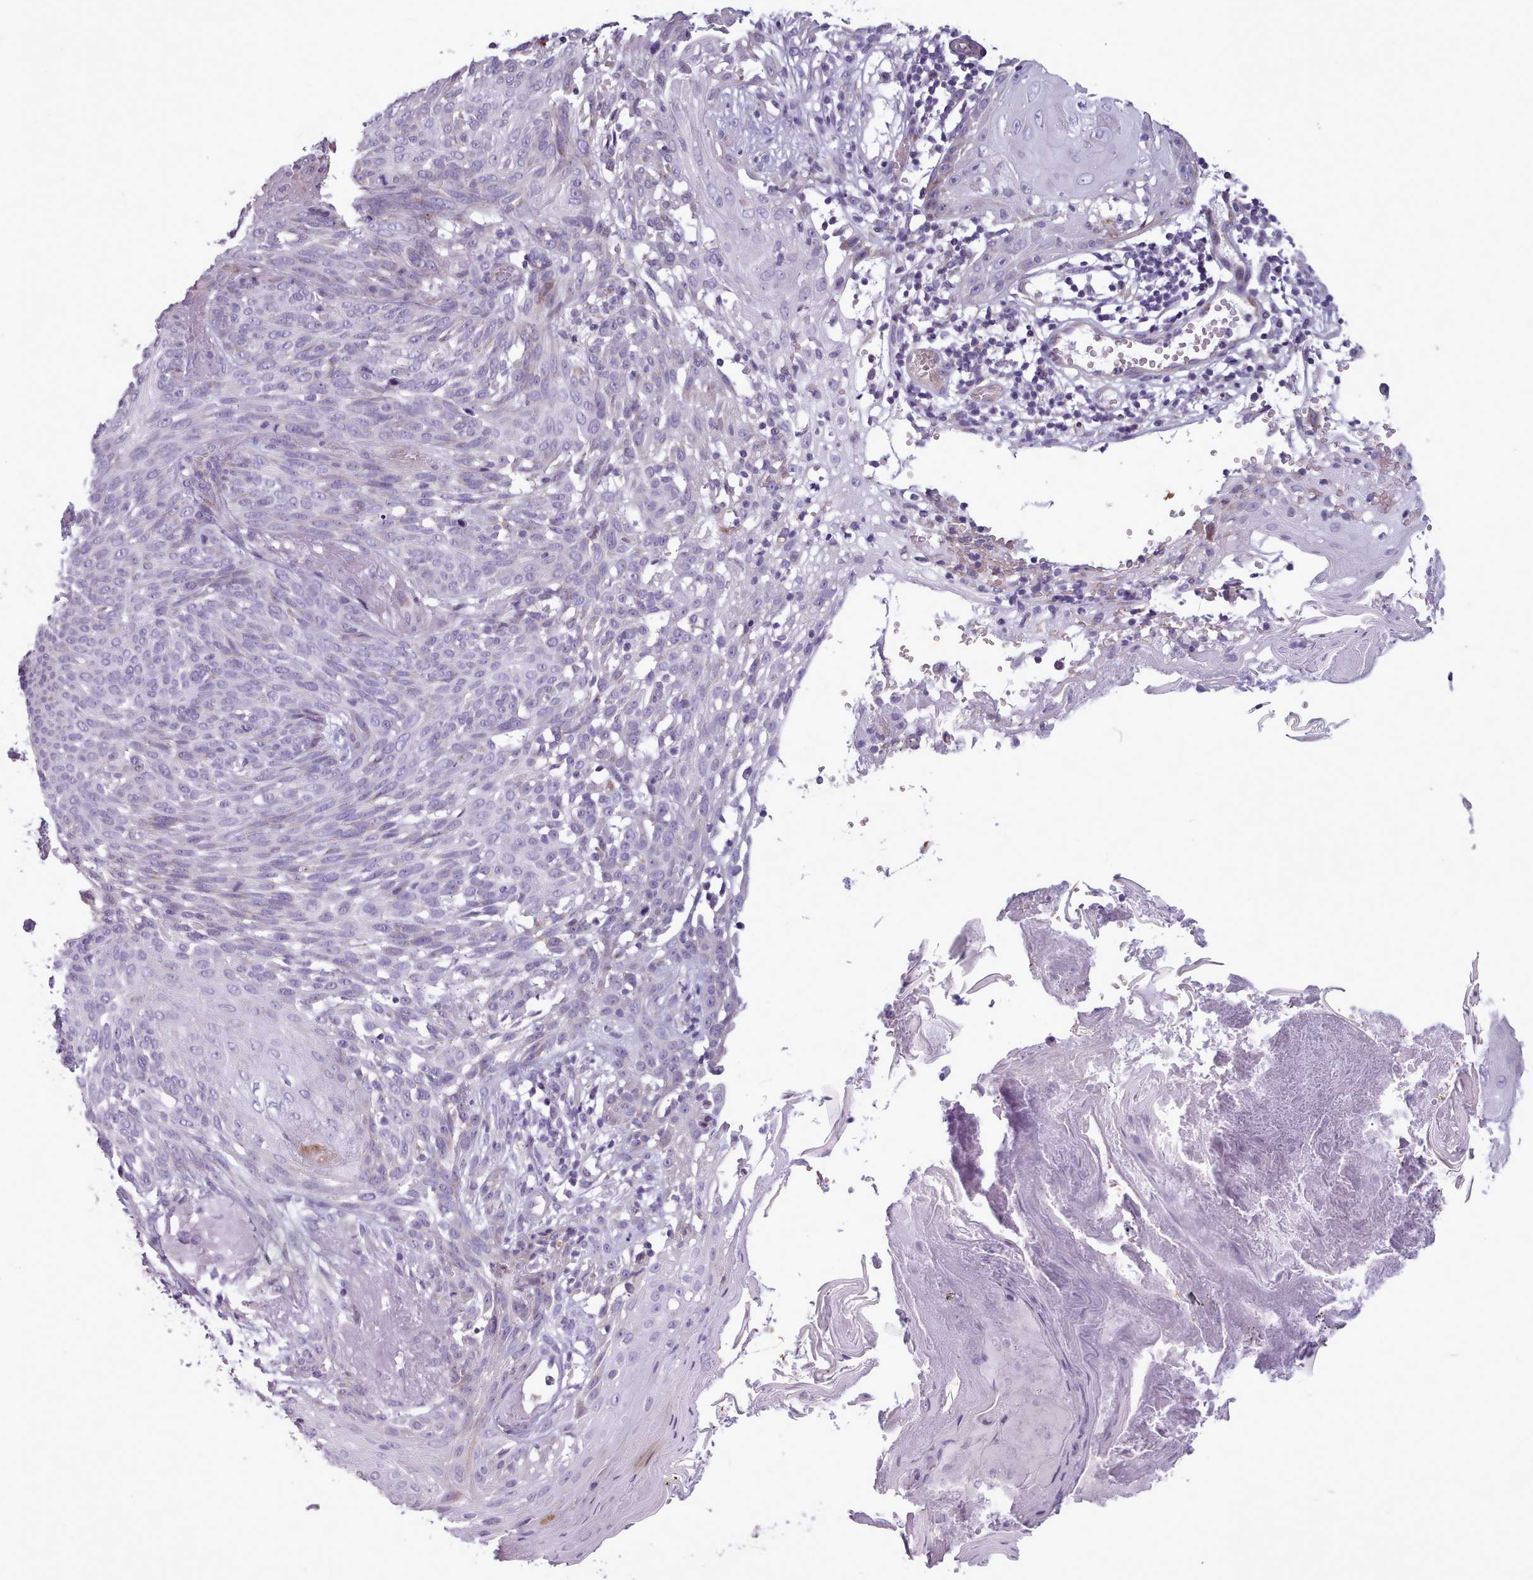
{"staining": {"intensity": "negative", "quantity": "none", "location": "none"}, "tissue": "skin cancer", "cell_type": "Tumor cells", "image_type": "cancer", "snomed": [{"axis": "morphology", "description": "Basal cell carcinoma"}, {"axis": "topography", "description": "Skin"}], "caption": "Immunohistochemistry (IHC) image of neoplastic tissue: skin cancer stained with DAB (3,3'-diaminobenzidine) reveals no significant protein positivity in tumor cells.", "gene": "AVL9", "patient": {"sex": "female", "age": 86}}